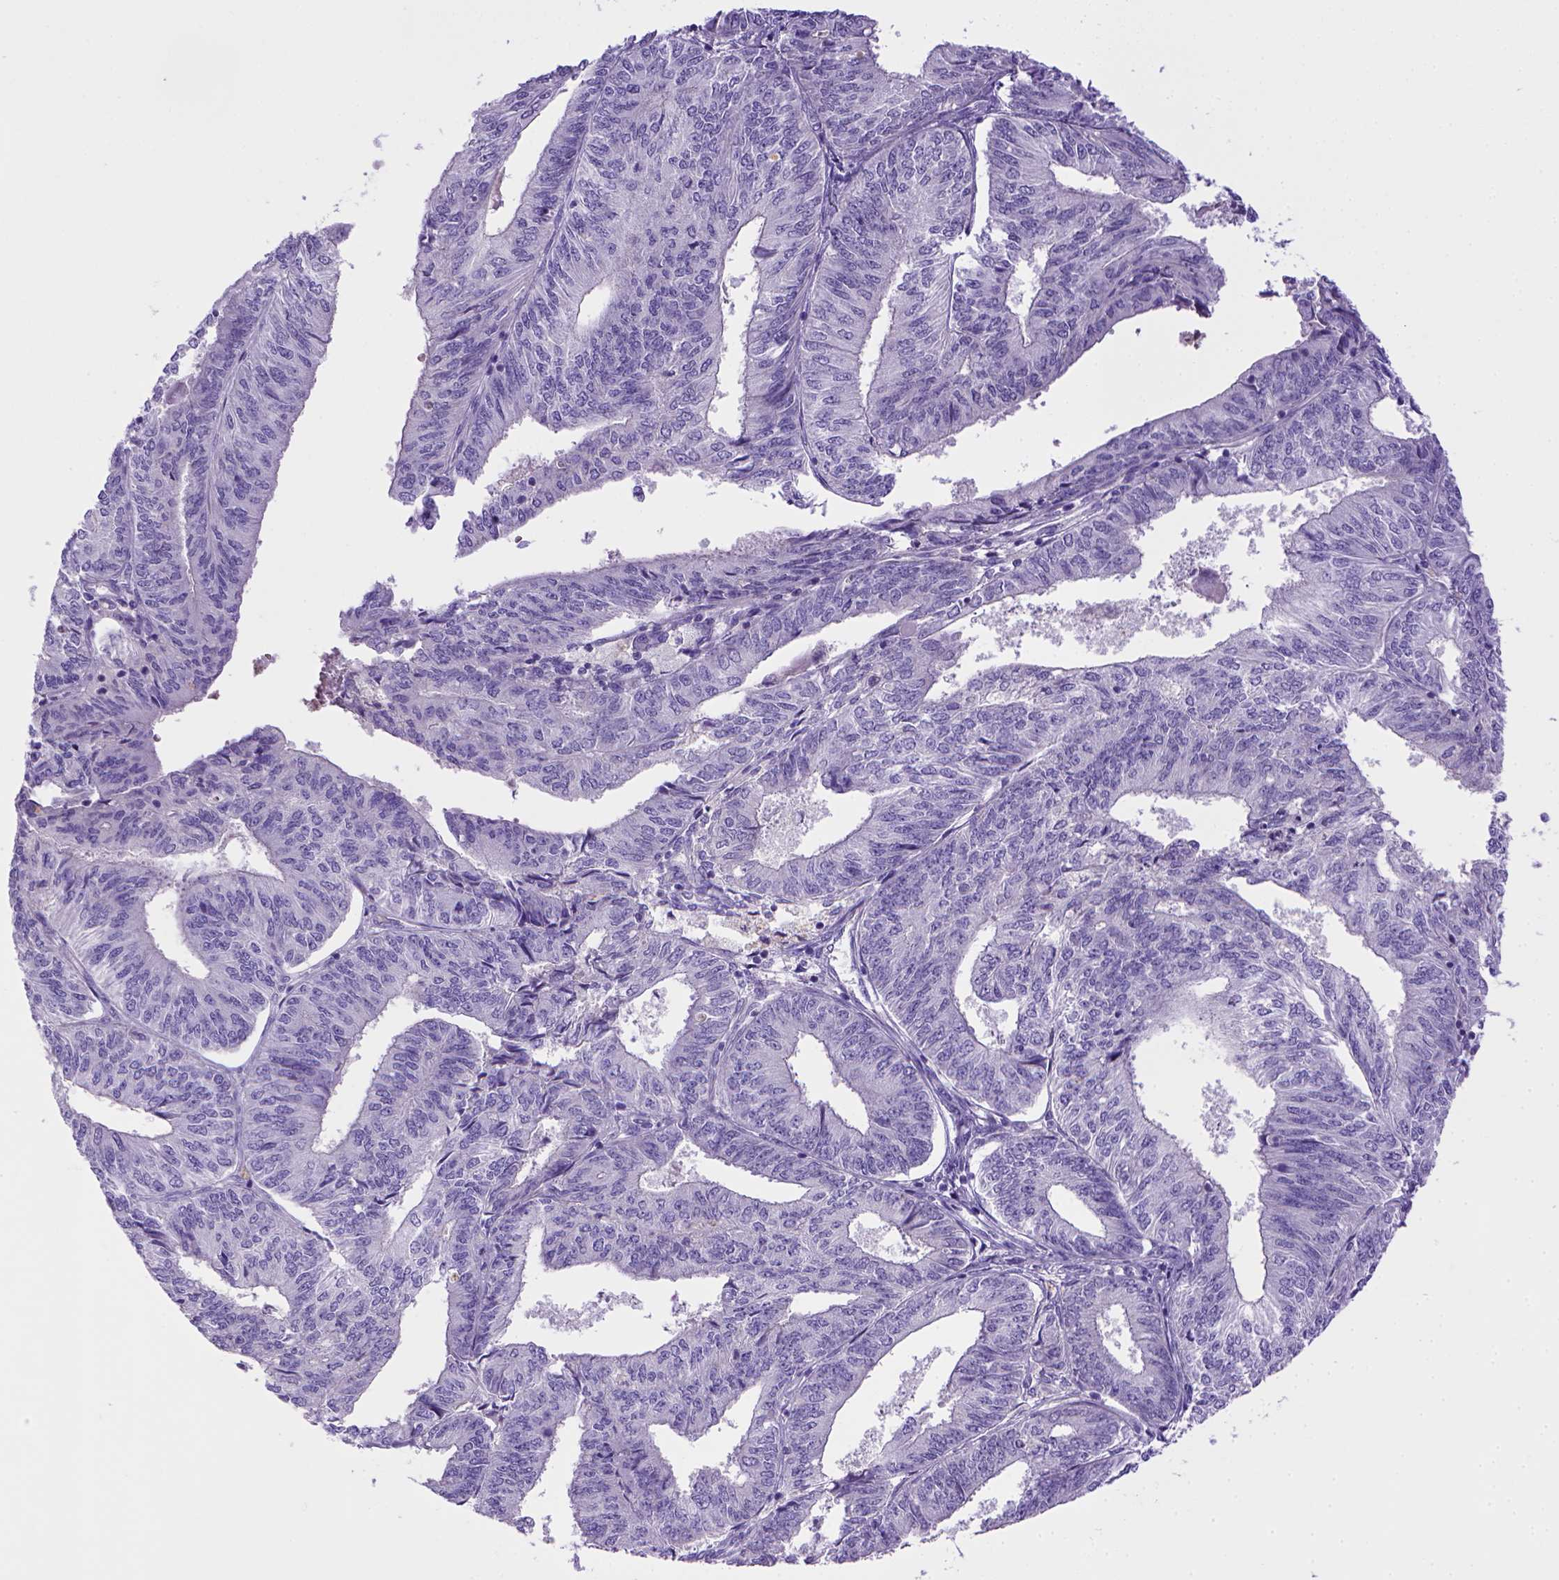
{"staining": {"intensity": "negative", "quantity": "none", "location": "none"}, "tissue": "endometrial cancer", "cell_type": "Tumor cells", "image_type": "cancer", "snomed": [{"axis": "morphology", "description": "Adenocarcinoma, NOS"}, {"axis": "topography", "description": "Endometrium"}], "caption": "Tumor cells are negative for brown protein staining in adenocarcinoma (endometrial). (IHC, brightfield microscopy, high magnification).", "gene": "BAAT", "patient": {"sex": "female", "age": 58}}